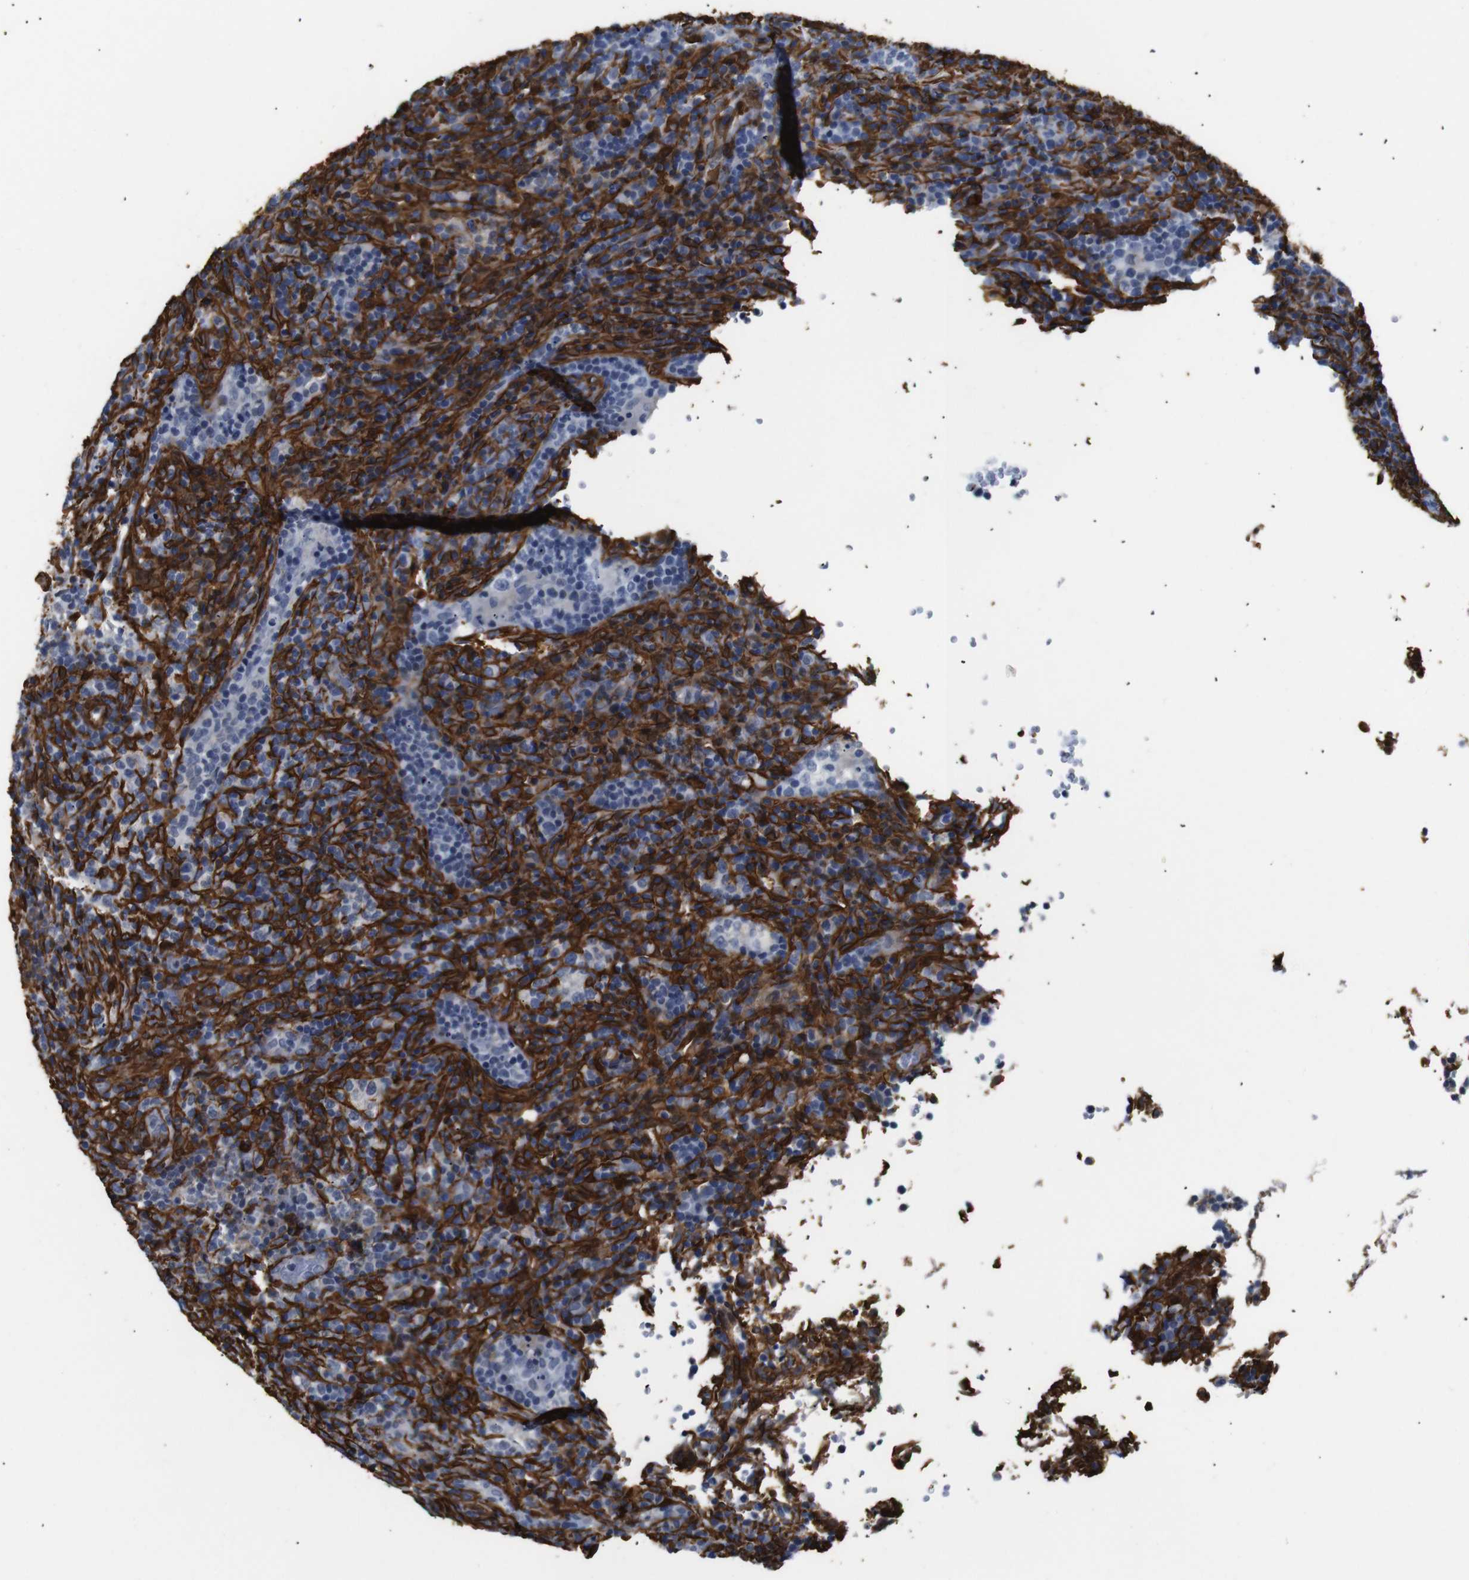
{"staining": {"intensity": "negative", "quantity": "none", "location": "none"}, "tissue": "lymphoma", "cell_type": "Tumor cells", "image_type": "cancer", "snomed": [{"axis": "morphology", "description": "Malignant lymphoma, non-Hodgkin's type, High grade"}, {"axis": "topography", "description": "Lymph node"}], "caption": "Histopathology image shows no protein expression in tumor cells of malignant lymphoma, non-Hodgkin's type (high-grade) tissue. (DAB (3,3'-diaminobenzidine) immunohistochemistry, high magnification).", "gene": "ACTA2", "patient": {"sex": "female", "age": 76}}